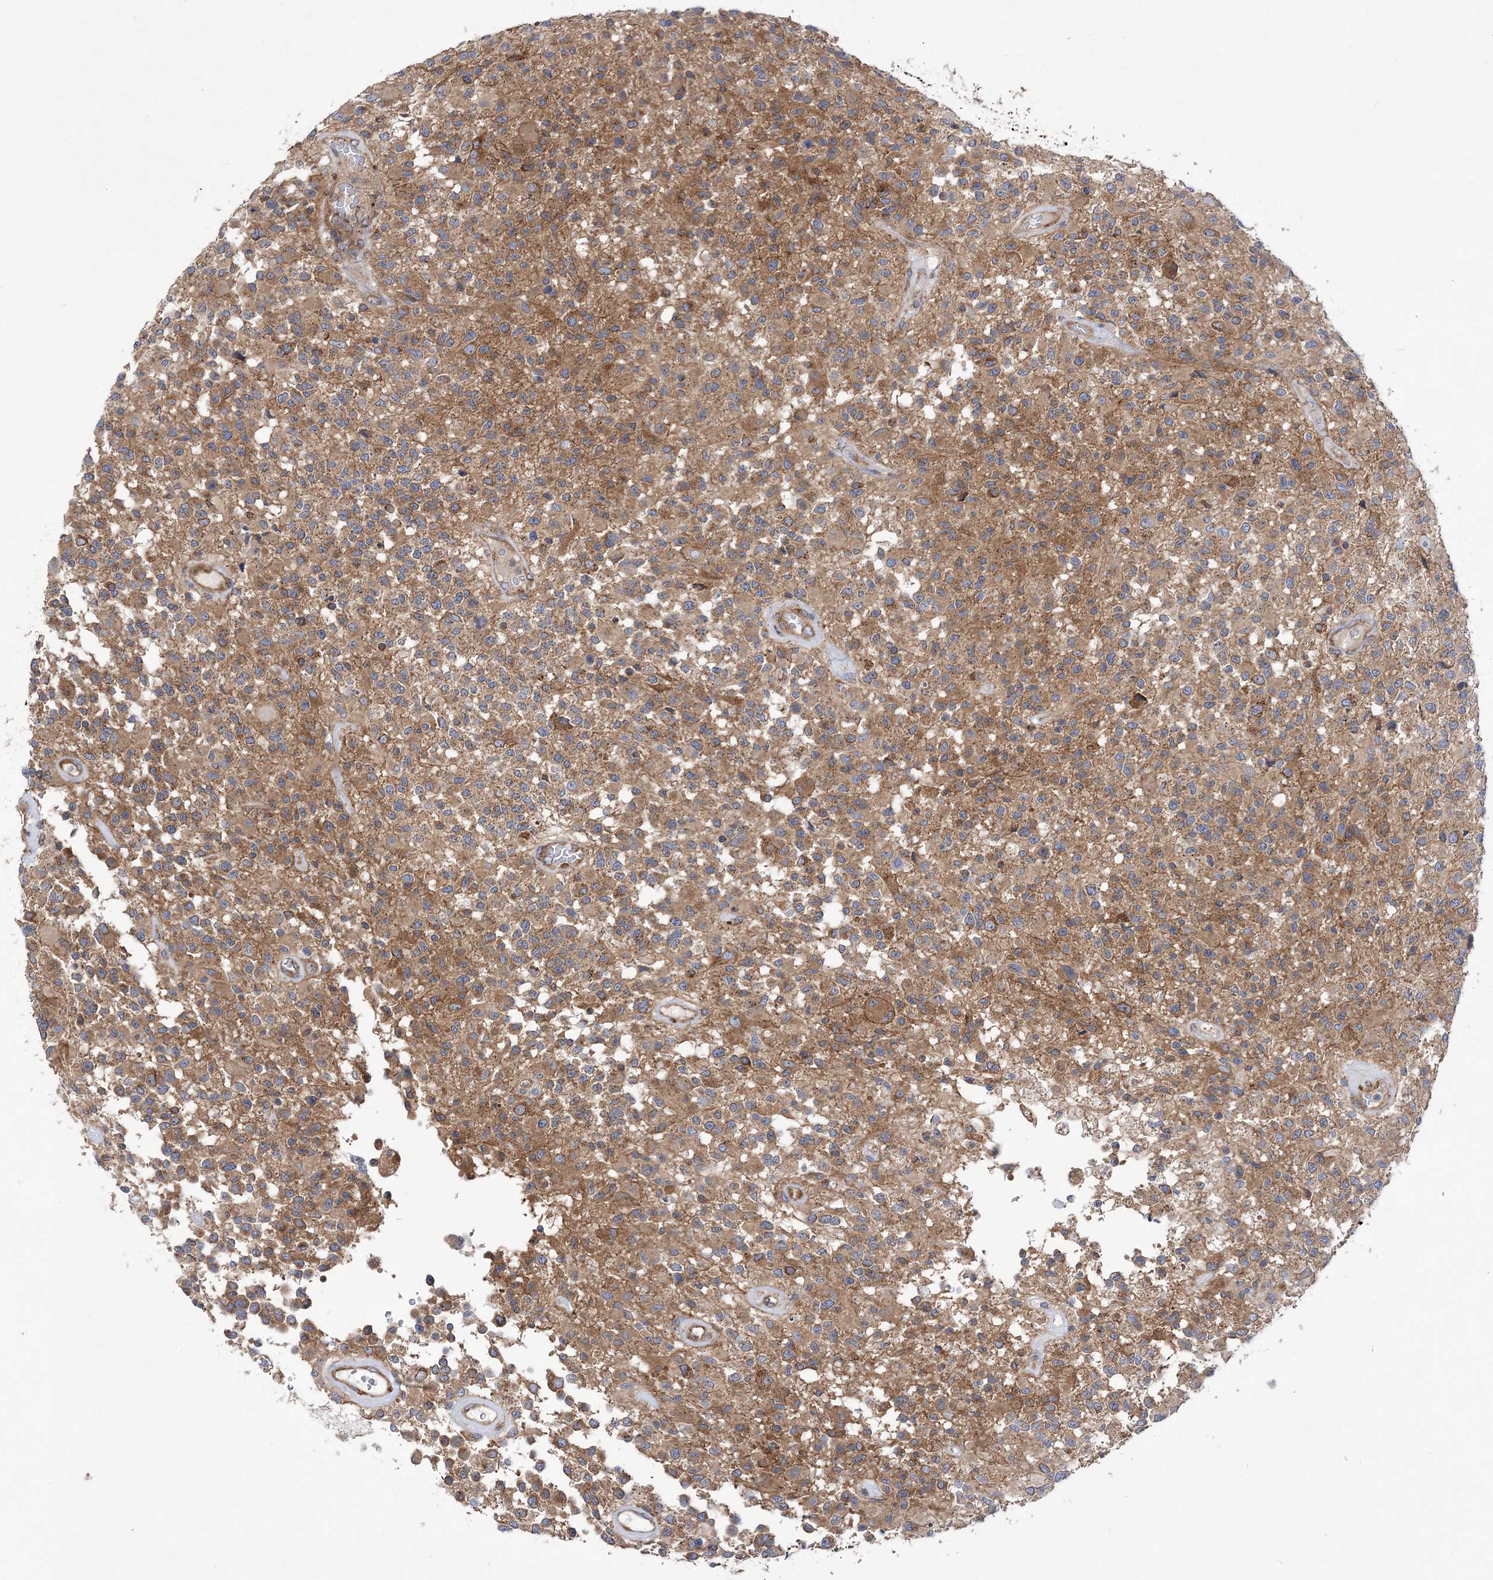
{"staining": {"intensity": "moderate", "quantity": ">75%", "location": "cytoplasmic/membranous"}, "tissue": "glioma", "cell_type": "Tumor cells", "image_type": "cancer", "snomed": [{"axis": "morphology", "description": "Glioma, malignant, High grade"}, {"axis": "morphology", "description": "Glioblastoma, NOS"}, {"axis": "topography", "description": "Brain"}], "caption": "Glioma stained for a protein shows moderate cytoplasmic/membranous positivity in tumor cells. The protein of interest is shown in brown color, while the nuclei are stained blue.", "gene": "COPB2", "patient": {"sex": "male", "age": 60}}